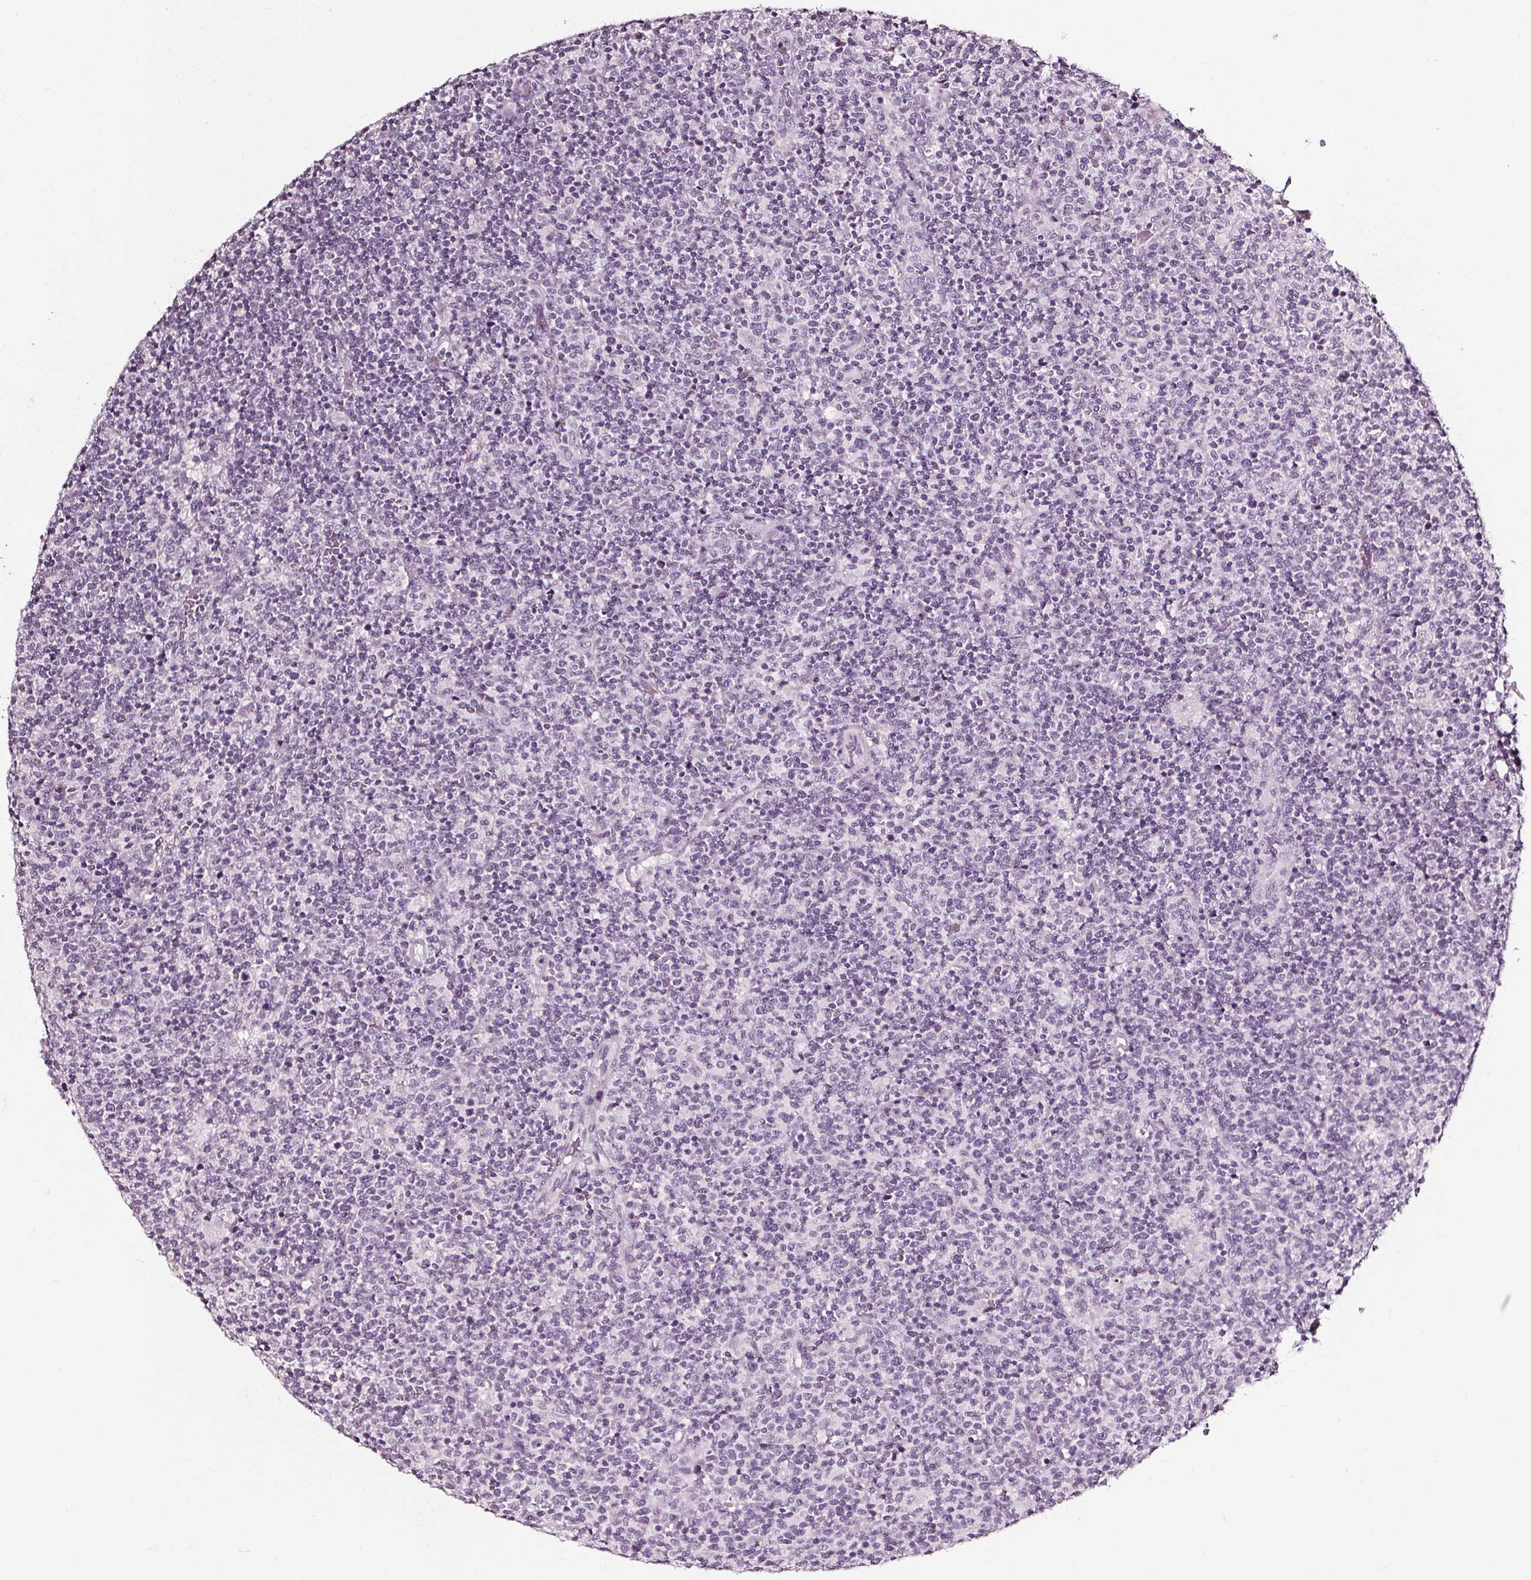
{"staining": {"intensity": "negative", "quantity": "none", "location": "none"}, "tissue": "lymphoma", "cell_type": "Tumor cells", "image_type": "cancer", "snomed": [{"axis": "morphology", "description": "Malignant lymphoma, non-Hodgkin's type, High grade"}, {"axis": "topography", "description": "Lymph node"}], "caption": "Immunohistochemistry photomicrograph of high-grade malignant lymphoma, non-Hodgkin's type stained for a protein (brown), which shows no staining in tumor cells.", "gene": "DEFA5", "patient": {"sex": "male", "age": 61}}